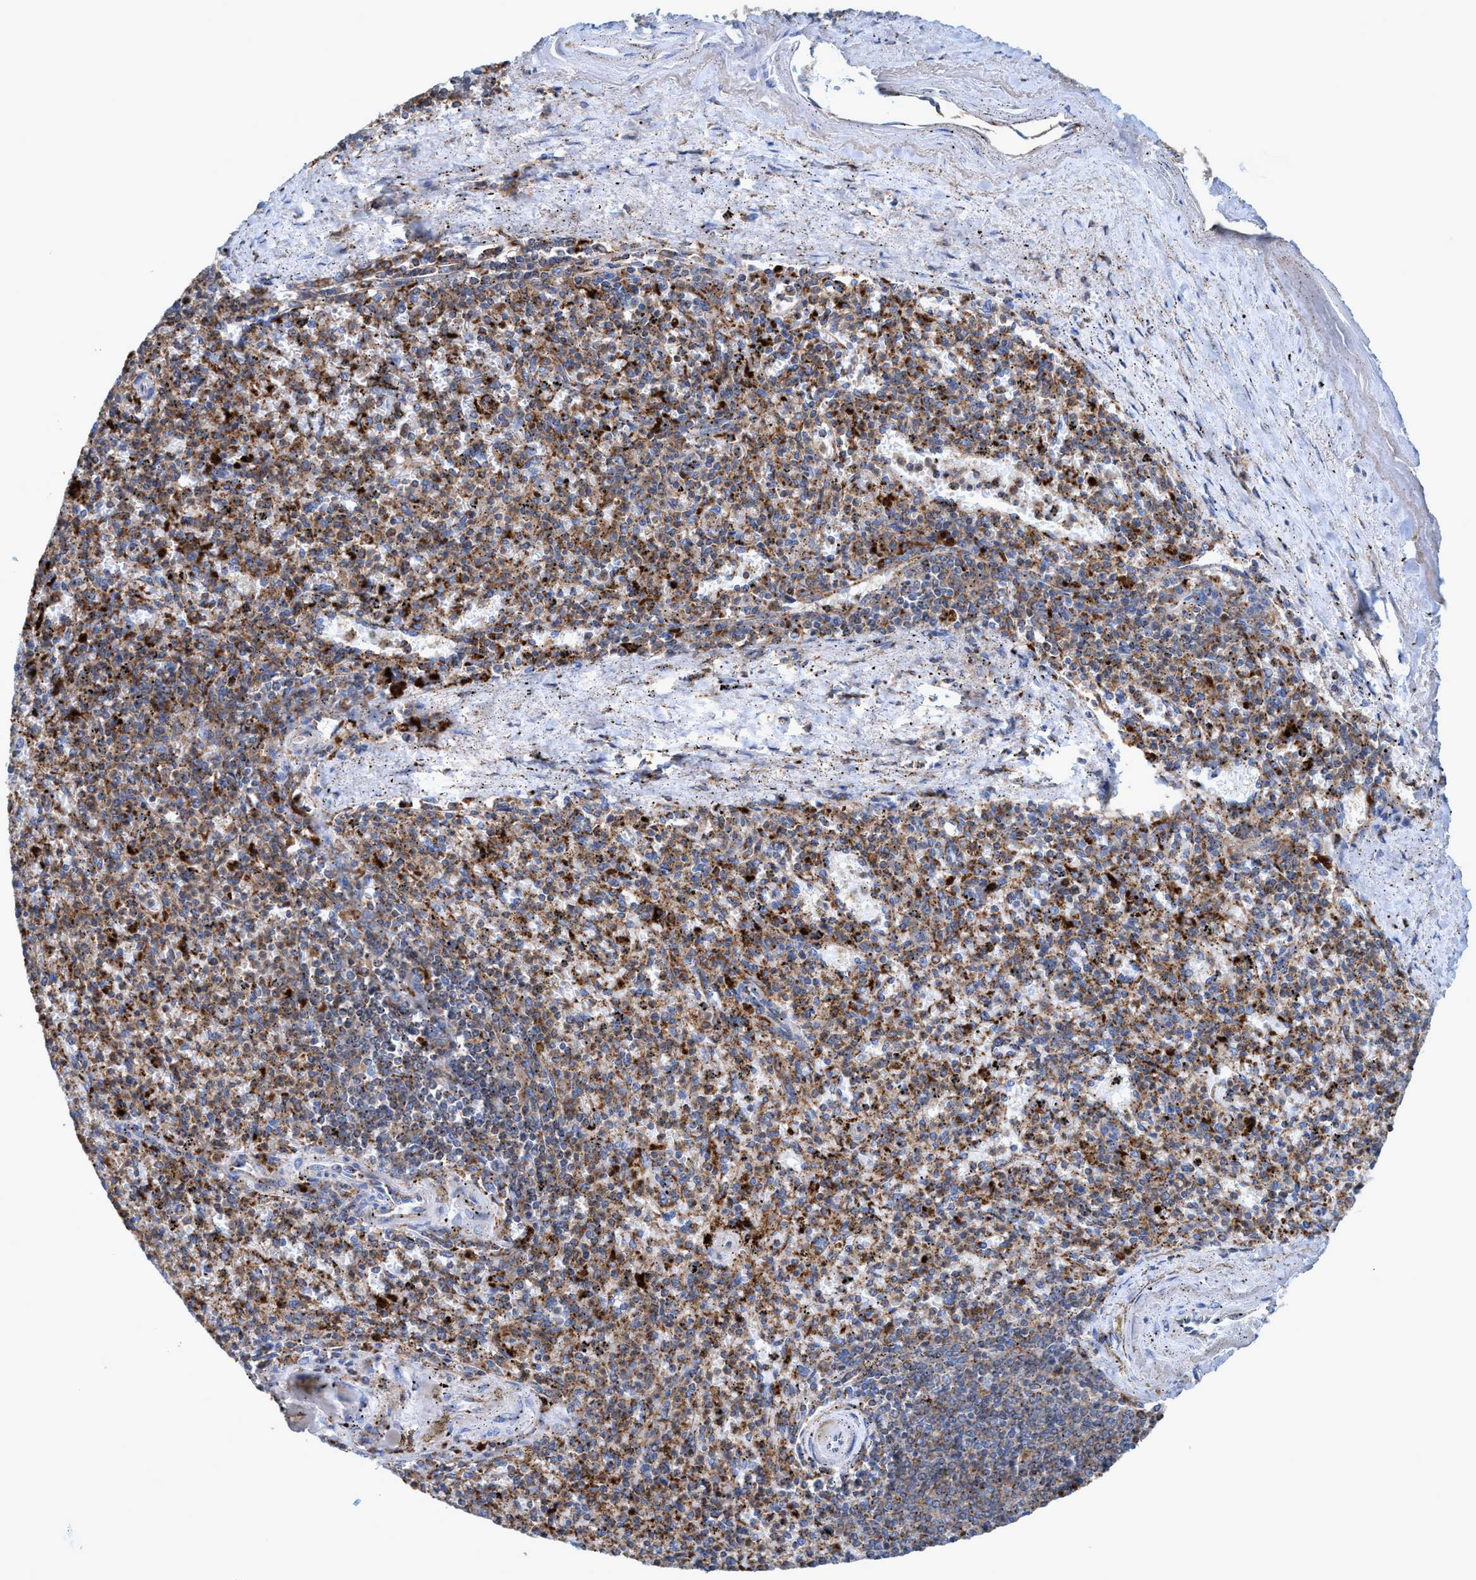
{"staining": {"intensity": "moderate", "quantity": ">75%", "location": "cytoplasmic/membranous"}, "tissue": "spleen", "cell_type": "Cells in red pulp", "image_type": "normal", "snomed": [{"axis": "morphology", "description": "Normal tissue, NOS"}, {"axis": "topography", "description": "Spleen"}], "caption": "Protein staining of normal spleen shows moderate cytoplasmic/membranous staining in approximately >75% of cells in red pulp.", "gene": "TRIM65", "patient": {"sex": "male", "age": 72}}